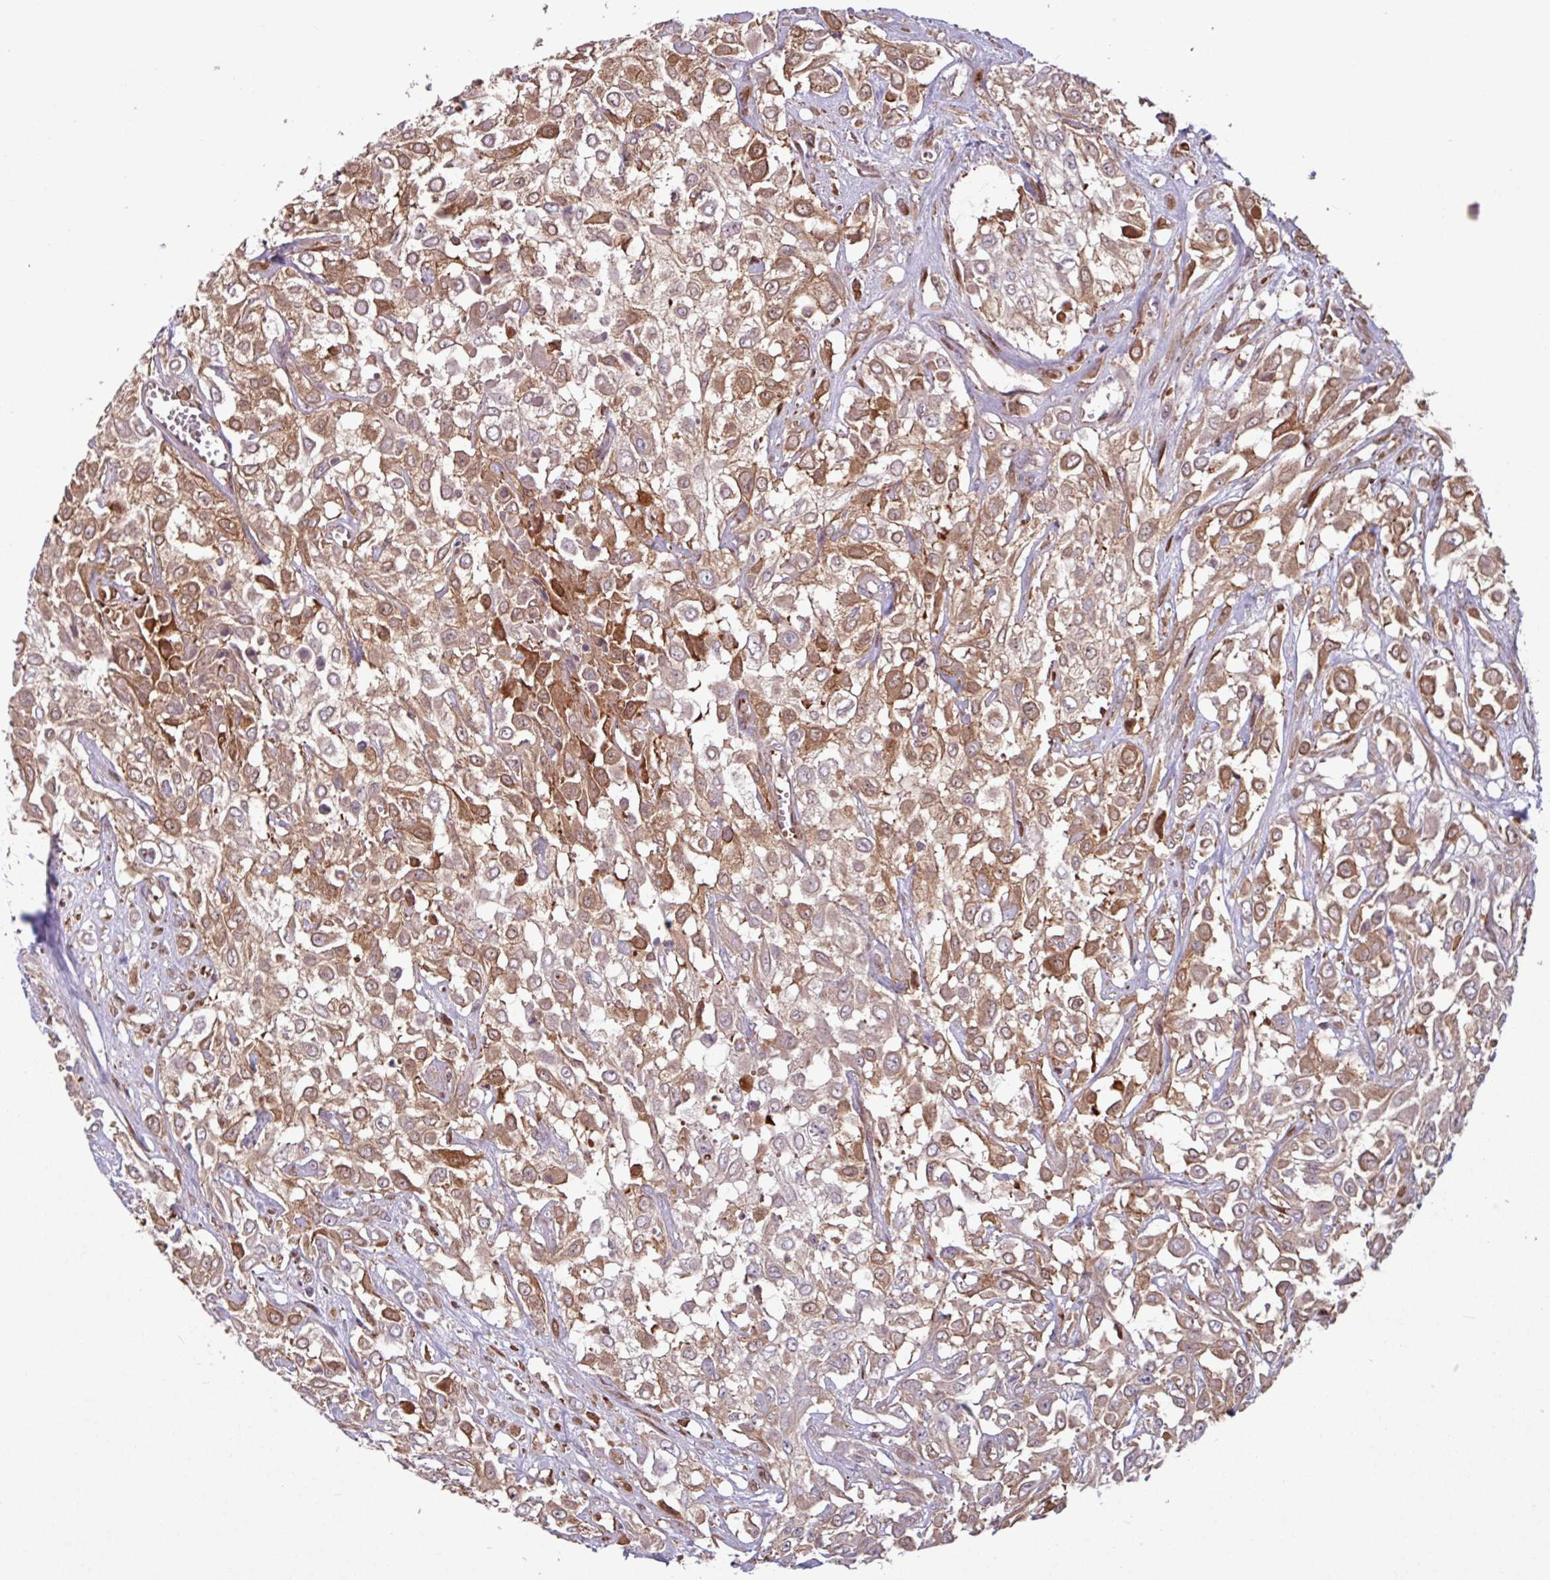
{"staining": {"intensity": "moderate", "quantity": ">75%", "location": "cytoplasmic/membranous,nuclear"}, "tissue": "urothelial cancer", "cell_type": "Tumor cells", "image_type": "cancer", "snomed": [{"axis": "morphology", "description": "Urothelial carcinoma, High grade"}, {"axis": "topography", "description": "Urinary bladder"}], "caption": "Immunohistochemistry micrograph of high-grade urothelial carcinoma stained for a protein (brown), which exhibits medium levels of moderate cytoplasmic/membranous and nuclear positivity in approximately >75% of tumor cells.", "gene": "SEC61G", "patient": {"sex": "male", "age": 57}}